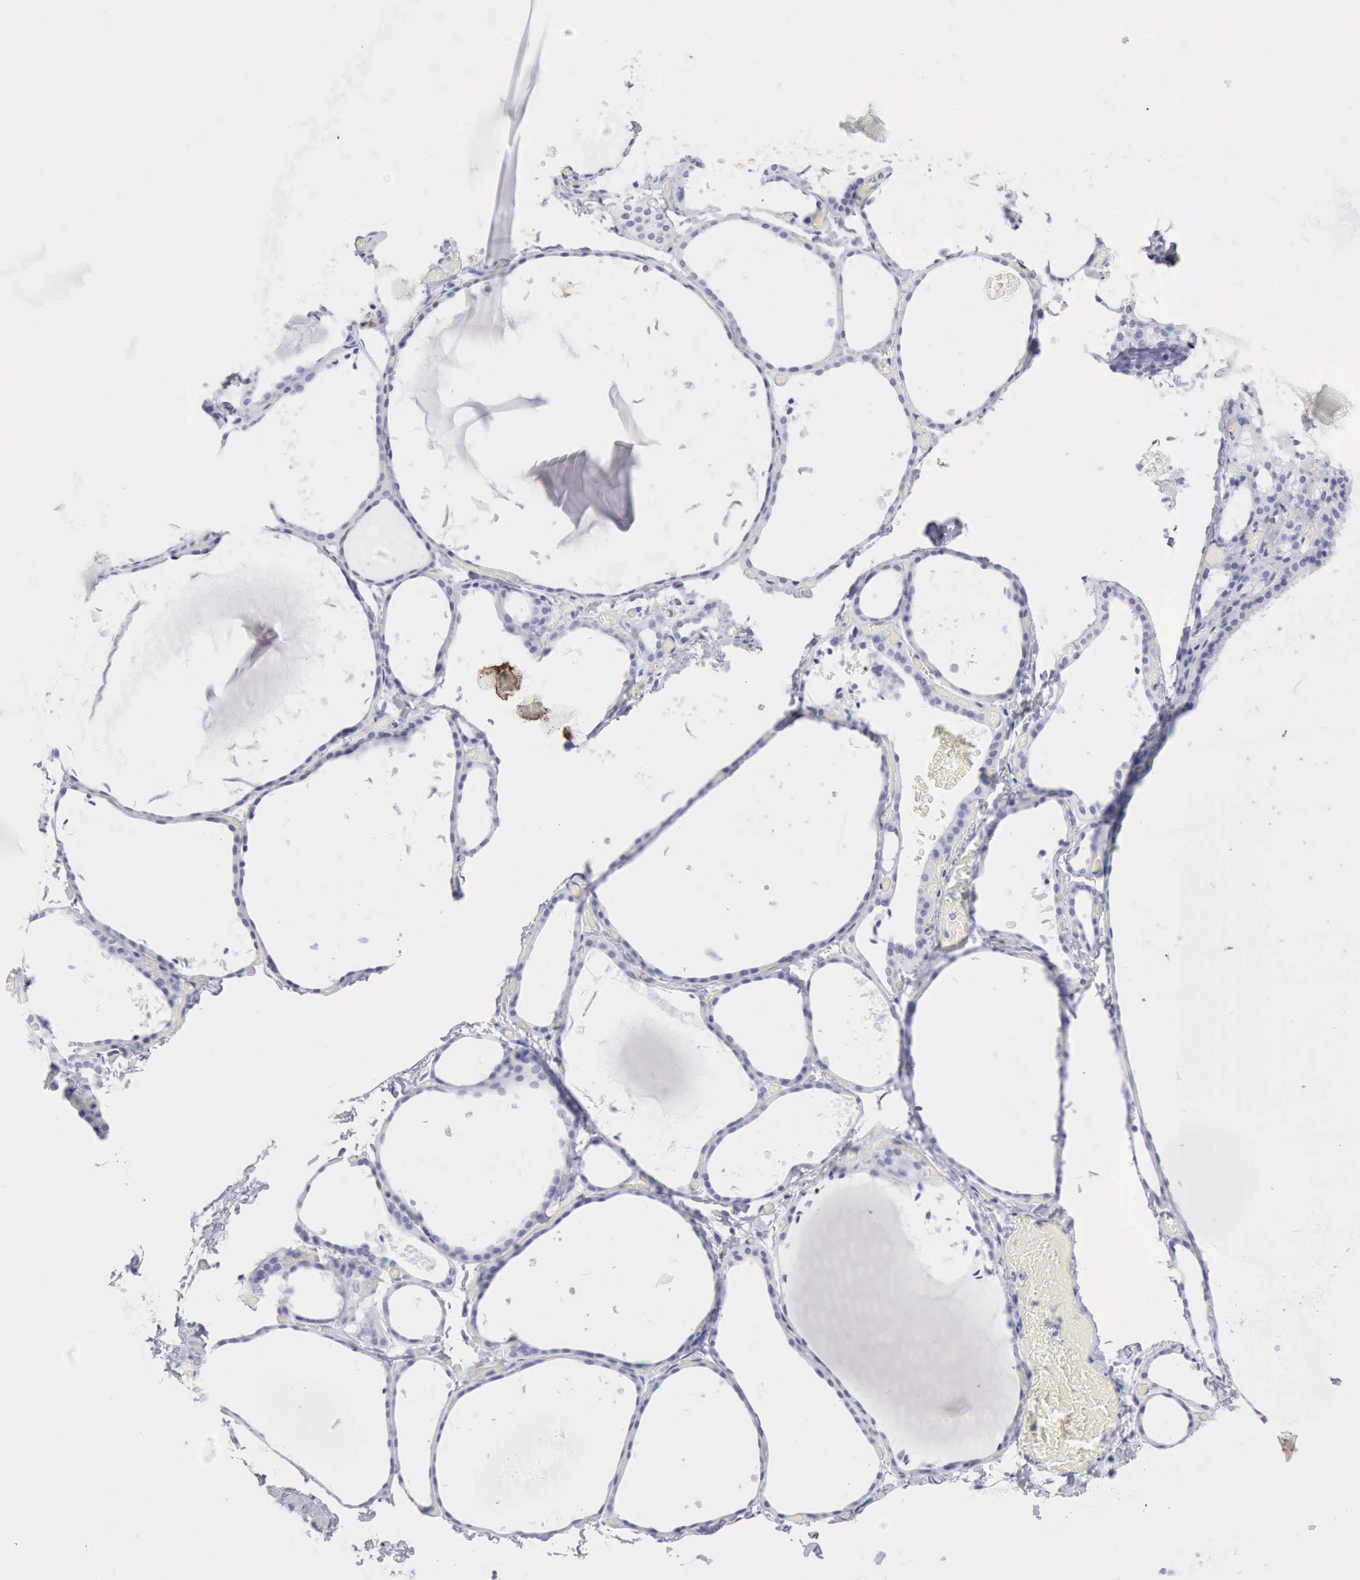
{"staining": {"intensity": "negative", "quantity": "none", "location": "none"}, "tissue": "thyroid gland", "cell_type": "Glandular cells", "image_type": "normal", "snomed": [{"axis": "morphology", "description": "Normal tissue, NOS"}, {"axis": "topography", "description": "Thyroid gland"}], "caption": "High power microscopy photomicrograph of an immunohistochemistry (IHC) micrograph of normal thyroid gland, revealing no significant positivity in glandular cells.", "gene": "KRT5", "patient": {"sex": "female", "age": 22}}